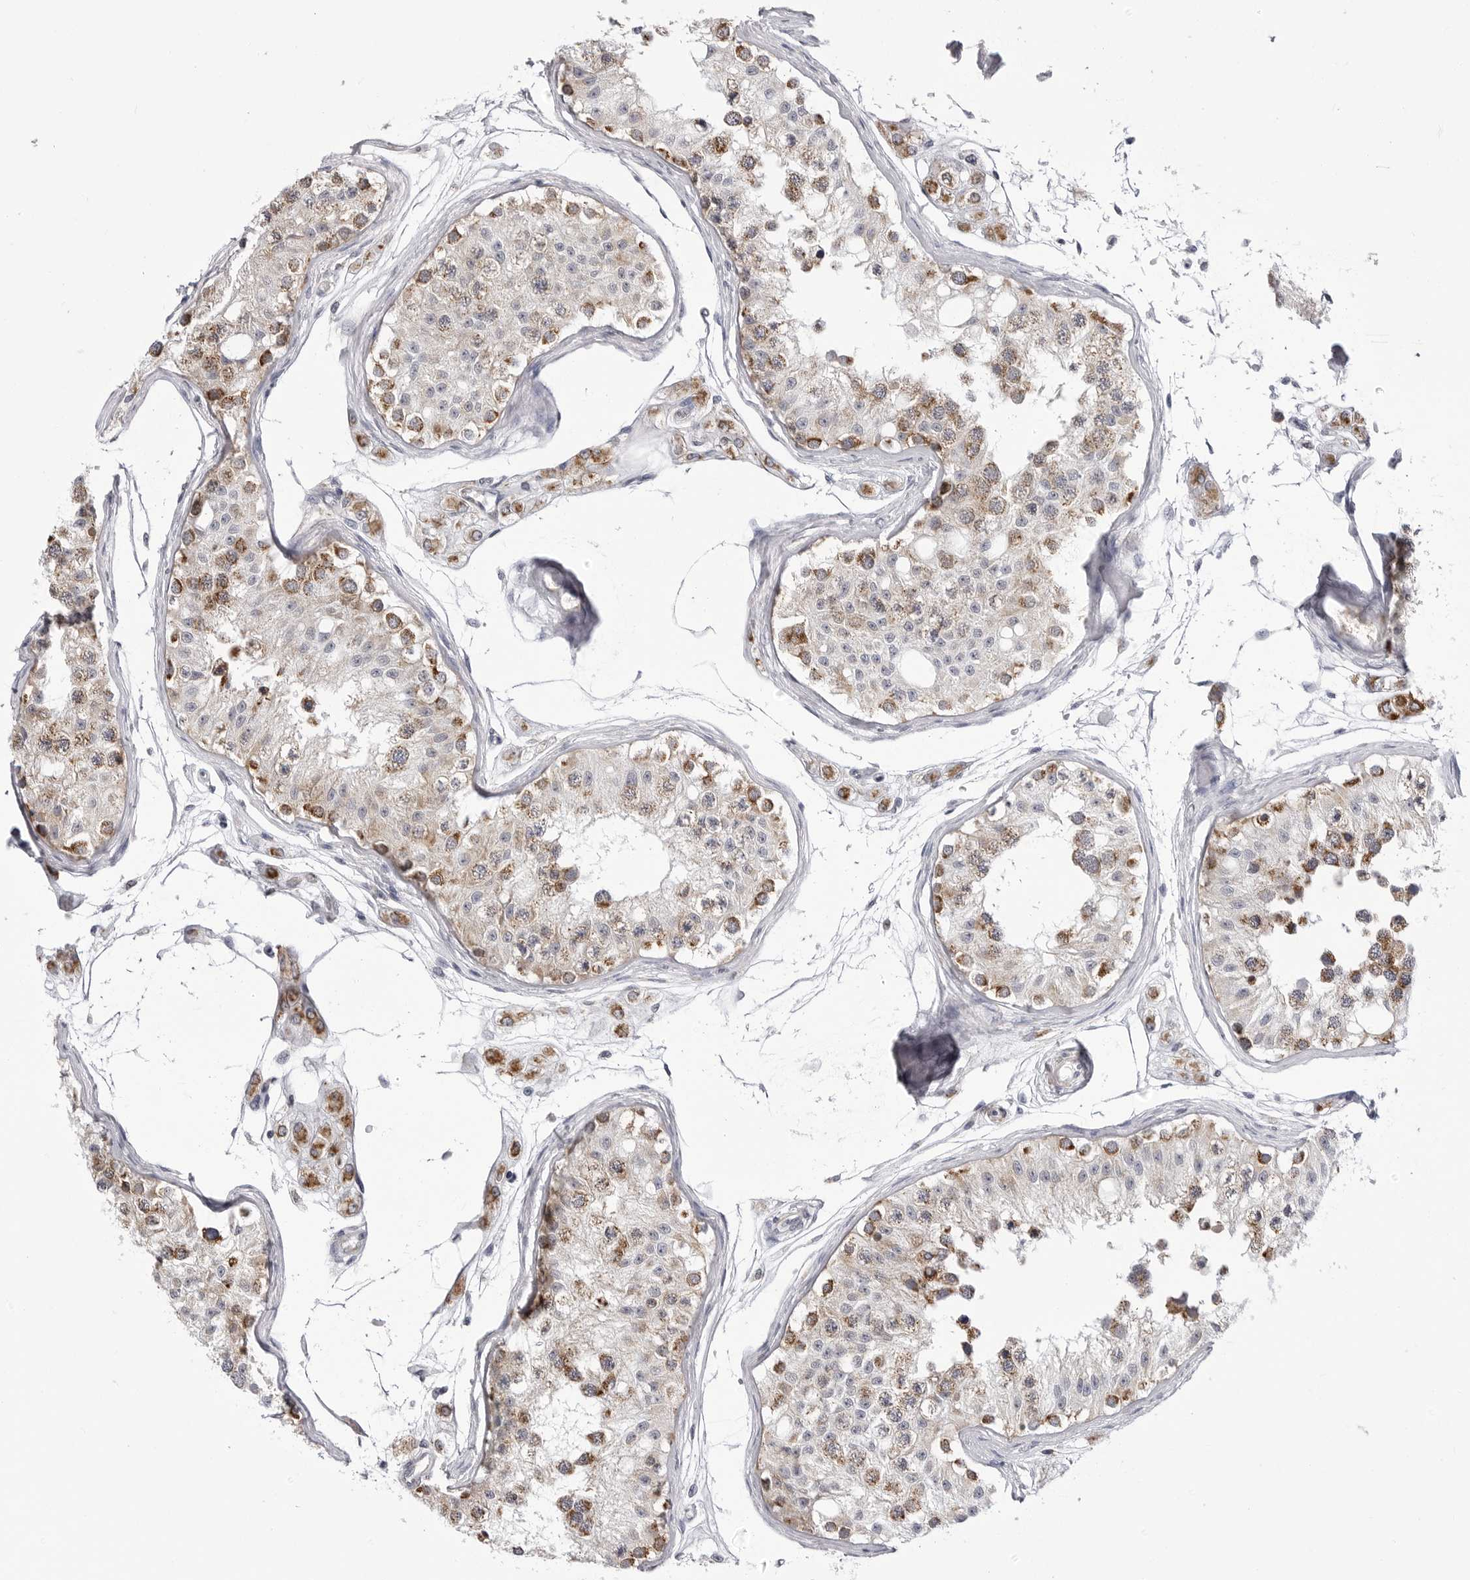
{"staining": {"intensity": "moderate", "quantity": ">75%", "location": "cytoplasmic/membranous"}, "tissue": "testis", "cell_type": "Cells in seminiferous ducts", "image_type": "normal", "snomed": [{"axis": "morphology", "description": "Normal tissue, NOS"}, {"axis": "morphology", "description": "Adenocarcinoma, metastatic, NOS"}, {"axis": "topography", "description": "Testis"}], "caption": "A photomicrograph showing moderate cytoplasmic/membranous staining in about >75% of cells in seminiferous ducts in benign testis, as visualized by brown immunohistochemical staining.", "gene": "FH", "patient": {"sex": "male", "age": 26}}